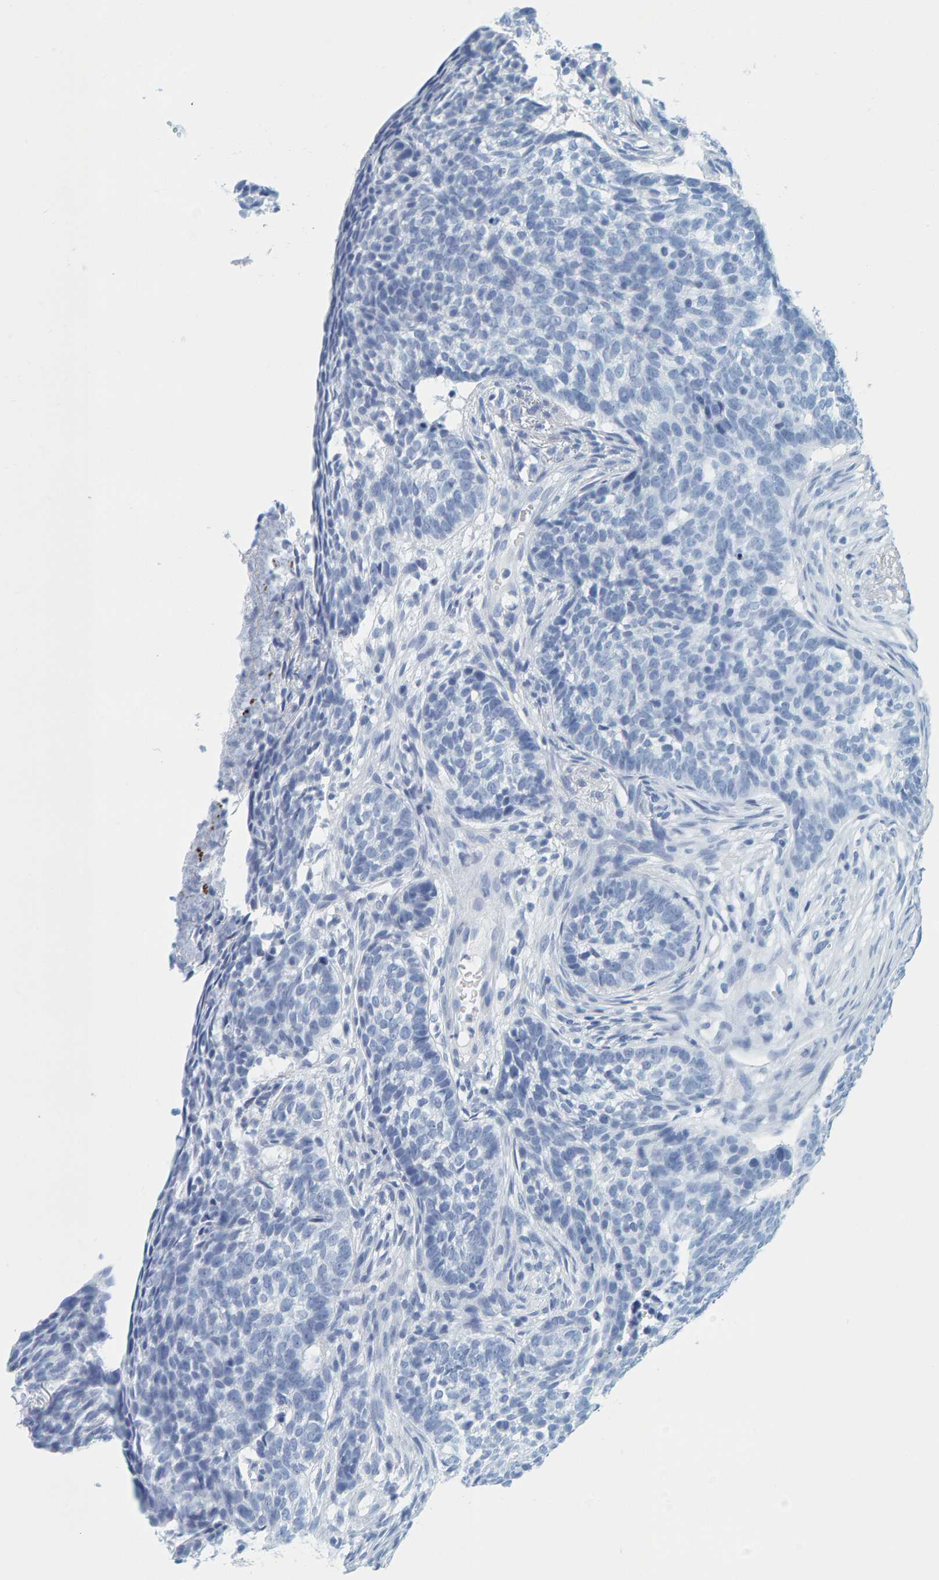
{"staining": {"intensity": "negative", "quantity": "none", "location": "none"}, "tissue": "skin cancer", "cell_type": "Tumor cells", "image_type": "cancer", "snomed": [{"axis": "morphology", "description": "Basal cell carcinoma"}, {"axis": "topography", "description": "Skin"}], "caption": "Immunohistochemistry micrograph of neoplastic tissue: skin cancer (basal cell carcinoma) stained with DAB (3,3'-diaminobenzidine) reveals no significant protein expression in tumor cells.", "gene": "SFTPC", "patient": {"sex": "male", "age": 85}}